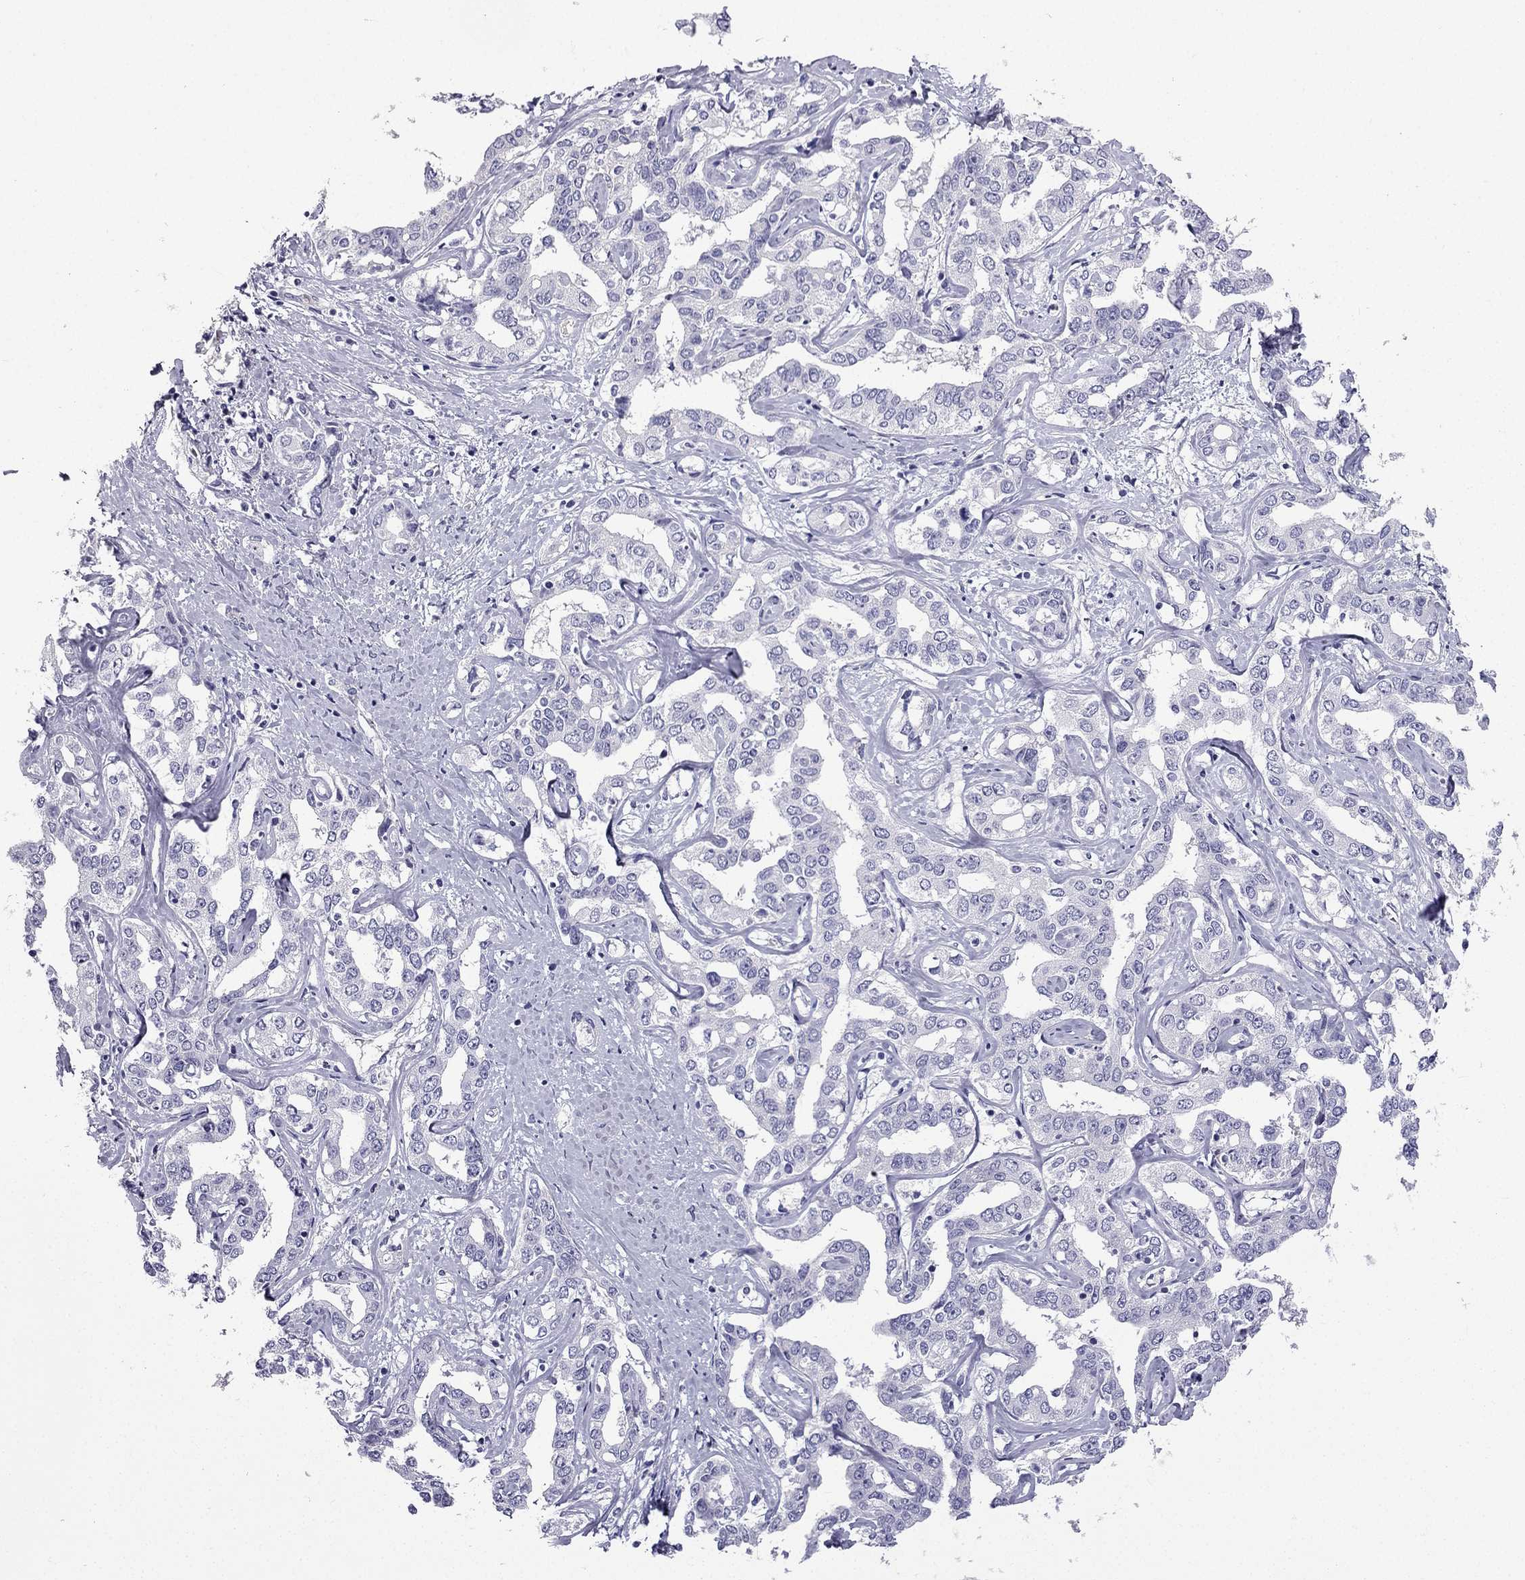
{"staining": {"intensity": "negative", "quantity": "none", "location": "none"}, "tissue": "liver cancer", "cell_type": "Tumor cells", "image_type": "cancer", "snomed": [{"axis": "morphology", "description": "Cholangiocarcinoma"}, {"axis": "topography", "description": "Liver"}], "caption": "DAB immunohistochemical staining of human liver cancer shows no significant expression in tumor cells.", "gene": "GJA8", "patient": {"sex": "male", "age": 59}}